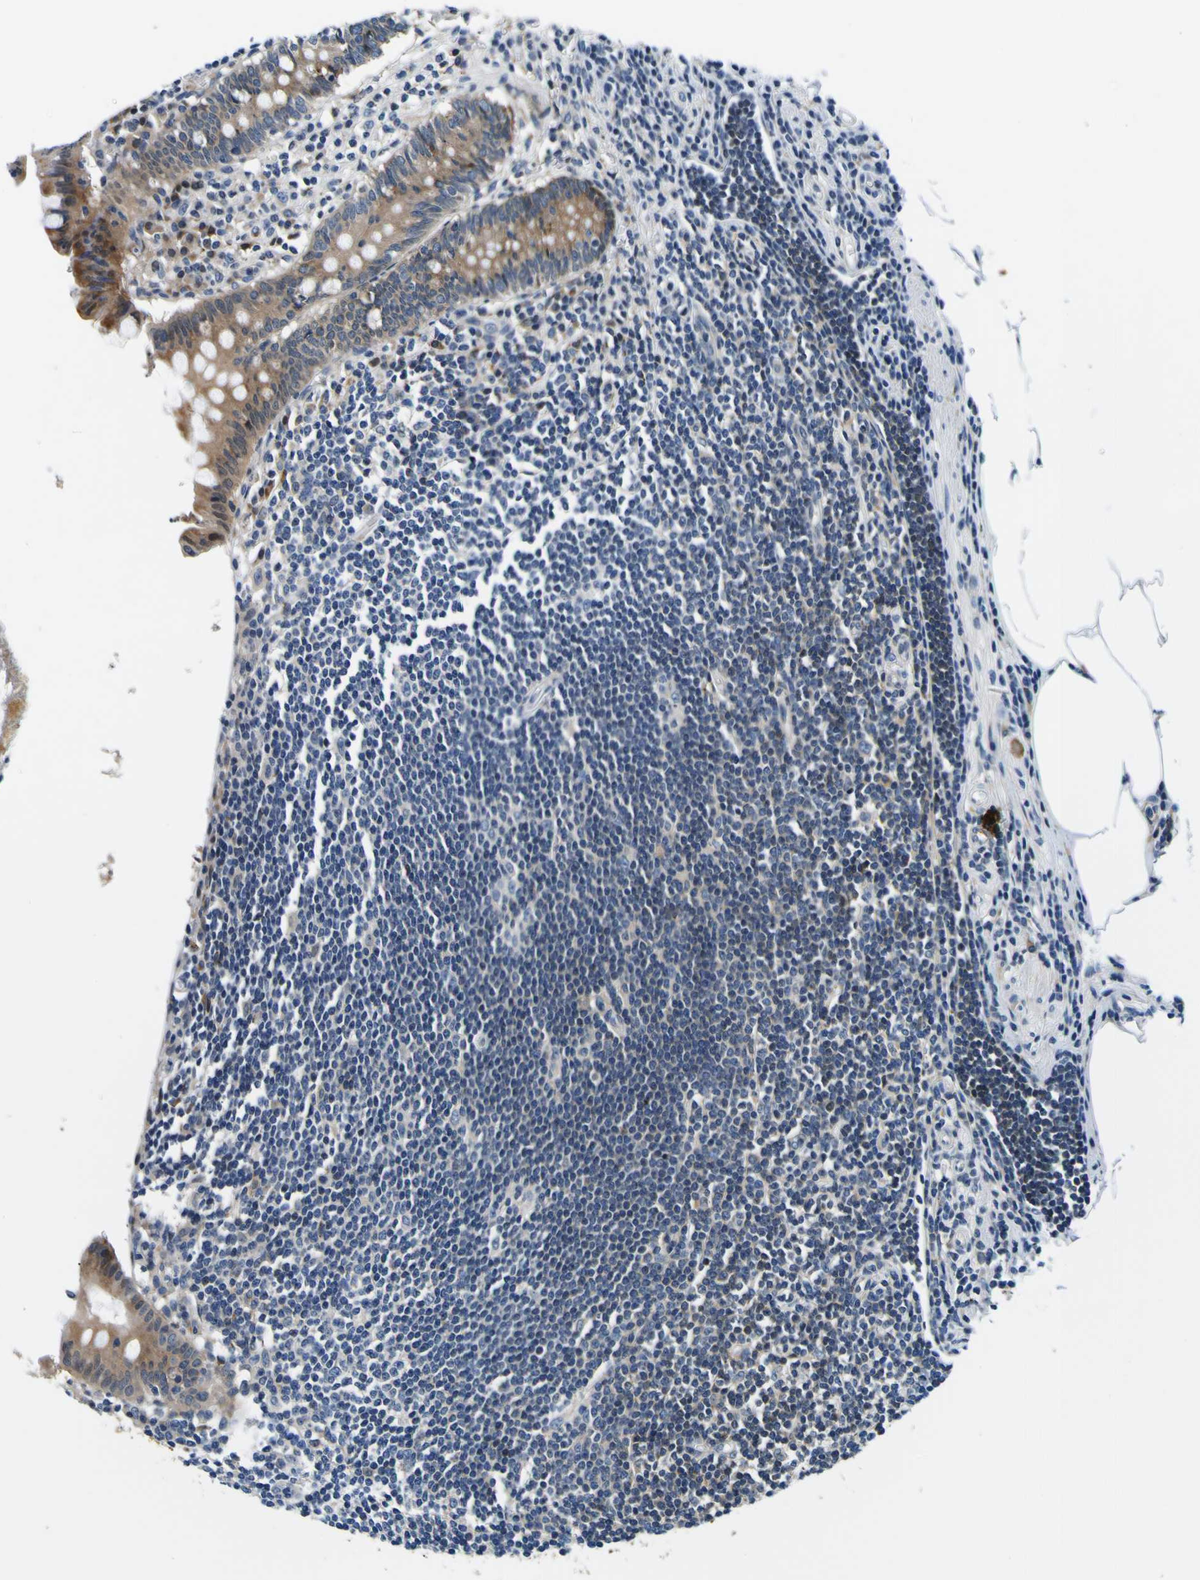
{"staining": {"intensity": "moderate", "quantity": ">75%", "location": "cytoplasmic/membranous"}, "tissue": "appendix", "cell_type": "Glandular cells", "image_type": "normal", "snomed": [{"axis": "morphology", "description": "Normal tissue, NOS"}, {"axis": "topography", "description": "Appendix"}], "caption": "Immunohistochemical staining of normal human appendix demonstrates moderate cytoplasmic/membranous protein staining in approximately >75% of glandular cells.", "gene": "NLRP3", "patient": {"sex": "female", "age": 50}}